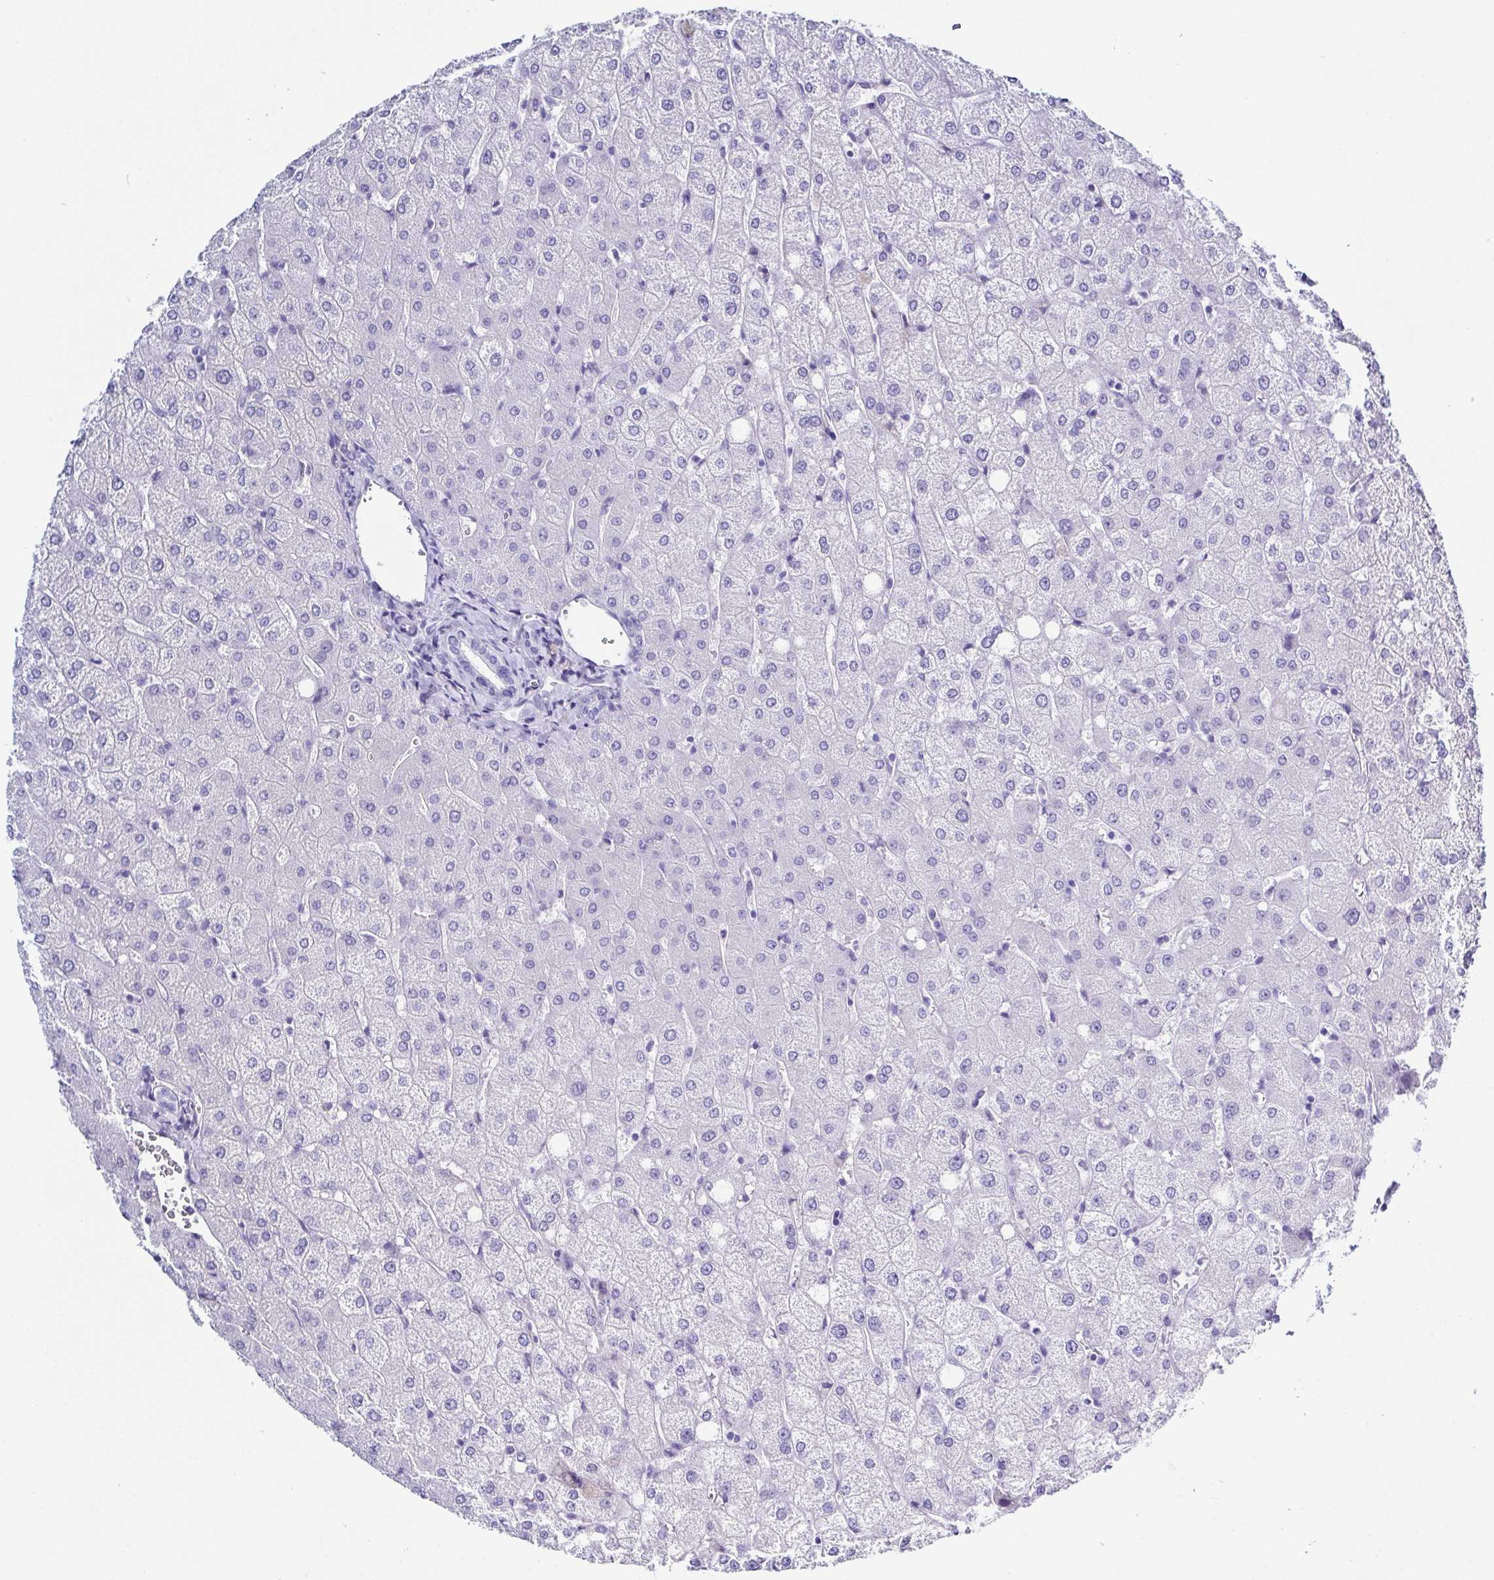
{"staining": {"intensity": "negative", "quantity": "none", "location": "none"}, "tissue": "liver", "cell_type": "Cholangiocytes", "image_type": "normal", "snomed": [{"axis": "morphology", "description": "Normal tissue, NOS"}, {"axis": "topography", "description": "Liver"}], "caption": "Micrograph shows no significant protein expression in cholangiocytes of unremarkable liver. Nuclei are stained in blue.", "gene": "TNNT2", "patient": {"sex": "female", "age": 54}}